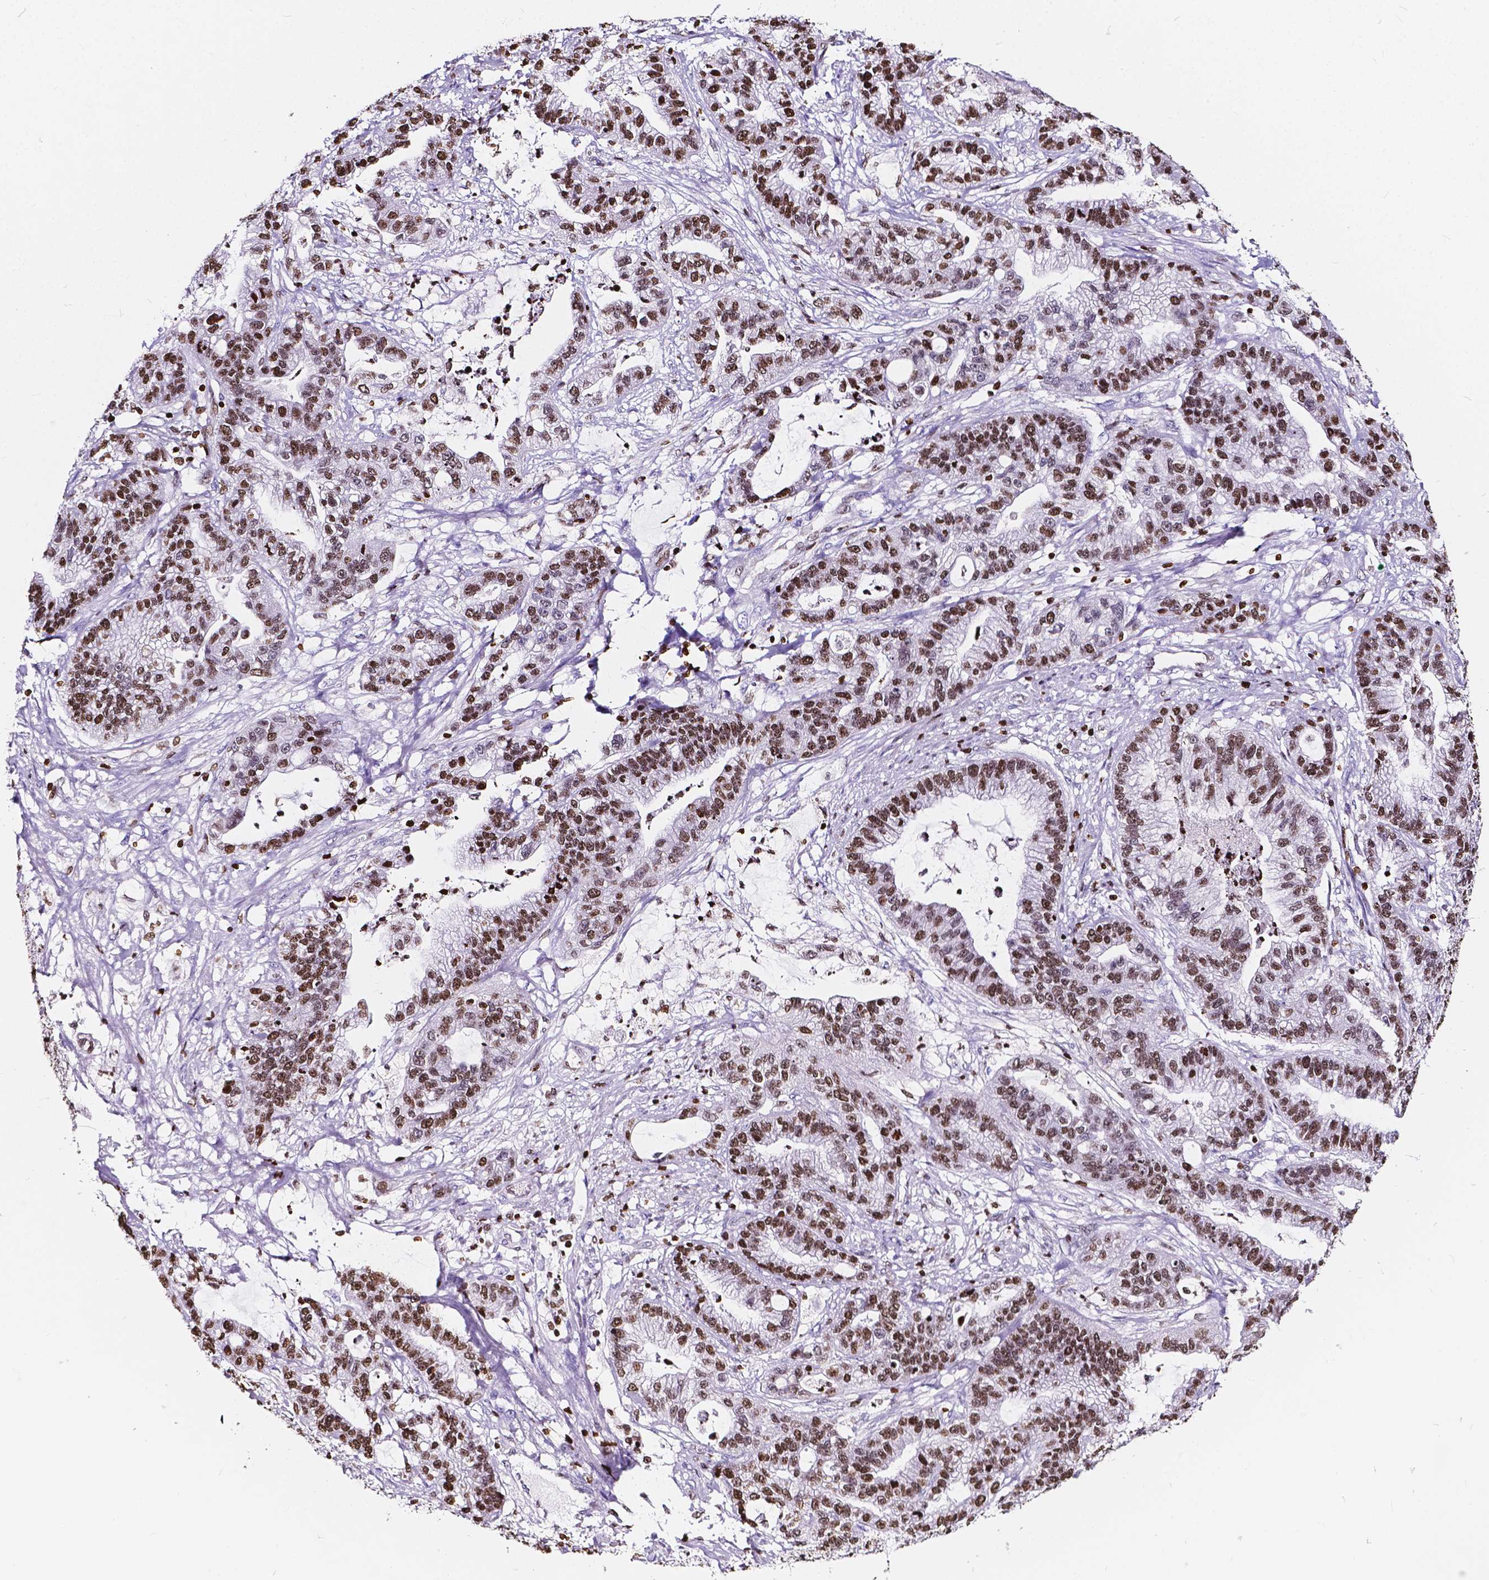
{"staining": {"intensity": "moderate", "quantity": ">75%", "location": "nuclear"}, "tissue": "stomach cancer", "cell_type": "Tumor cells", "image_type": "cancer", "snomed": [{"axis": "morphology", "description": "Adenocarcinoma, NOS"}, {"axis": "topography", "description": "Stomach"}], "caption": "Stomach adenocarcinoma stained with immunohistochemistry (IHC) exhibits moderate nuclear expression in approximately >75% of tumor cells. Using DAB (brown) and hematoxylin (blue) stains, captured at high magnification using brightfield microscopy.", "gene": "CBY3", "patient": {"sex": "male", "age": 83}}